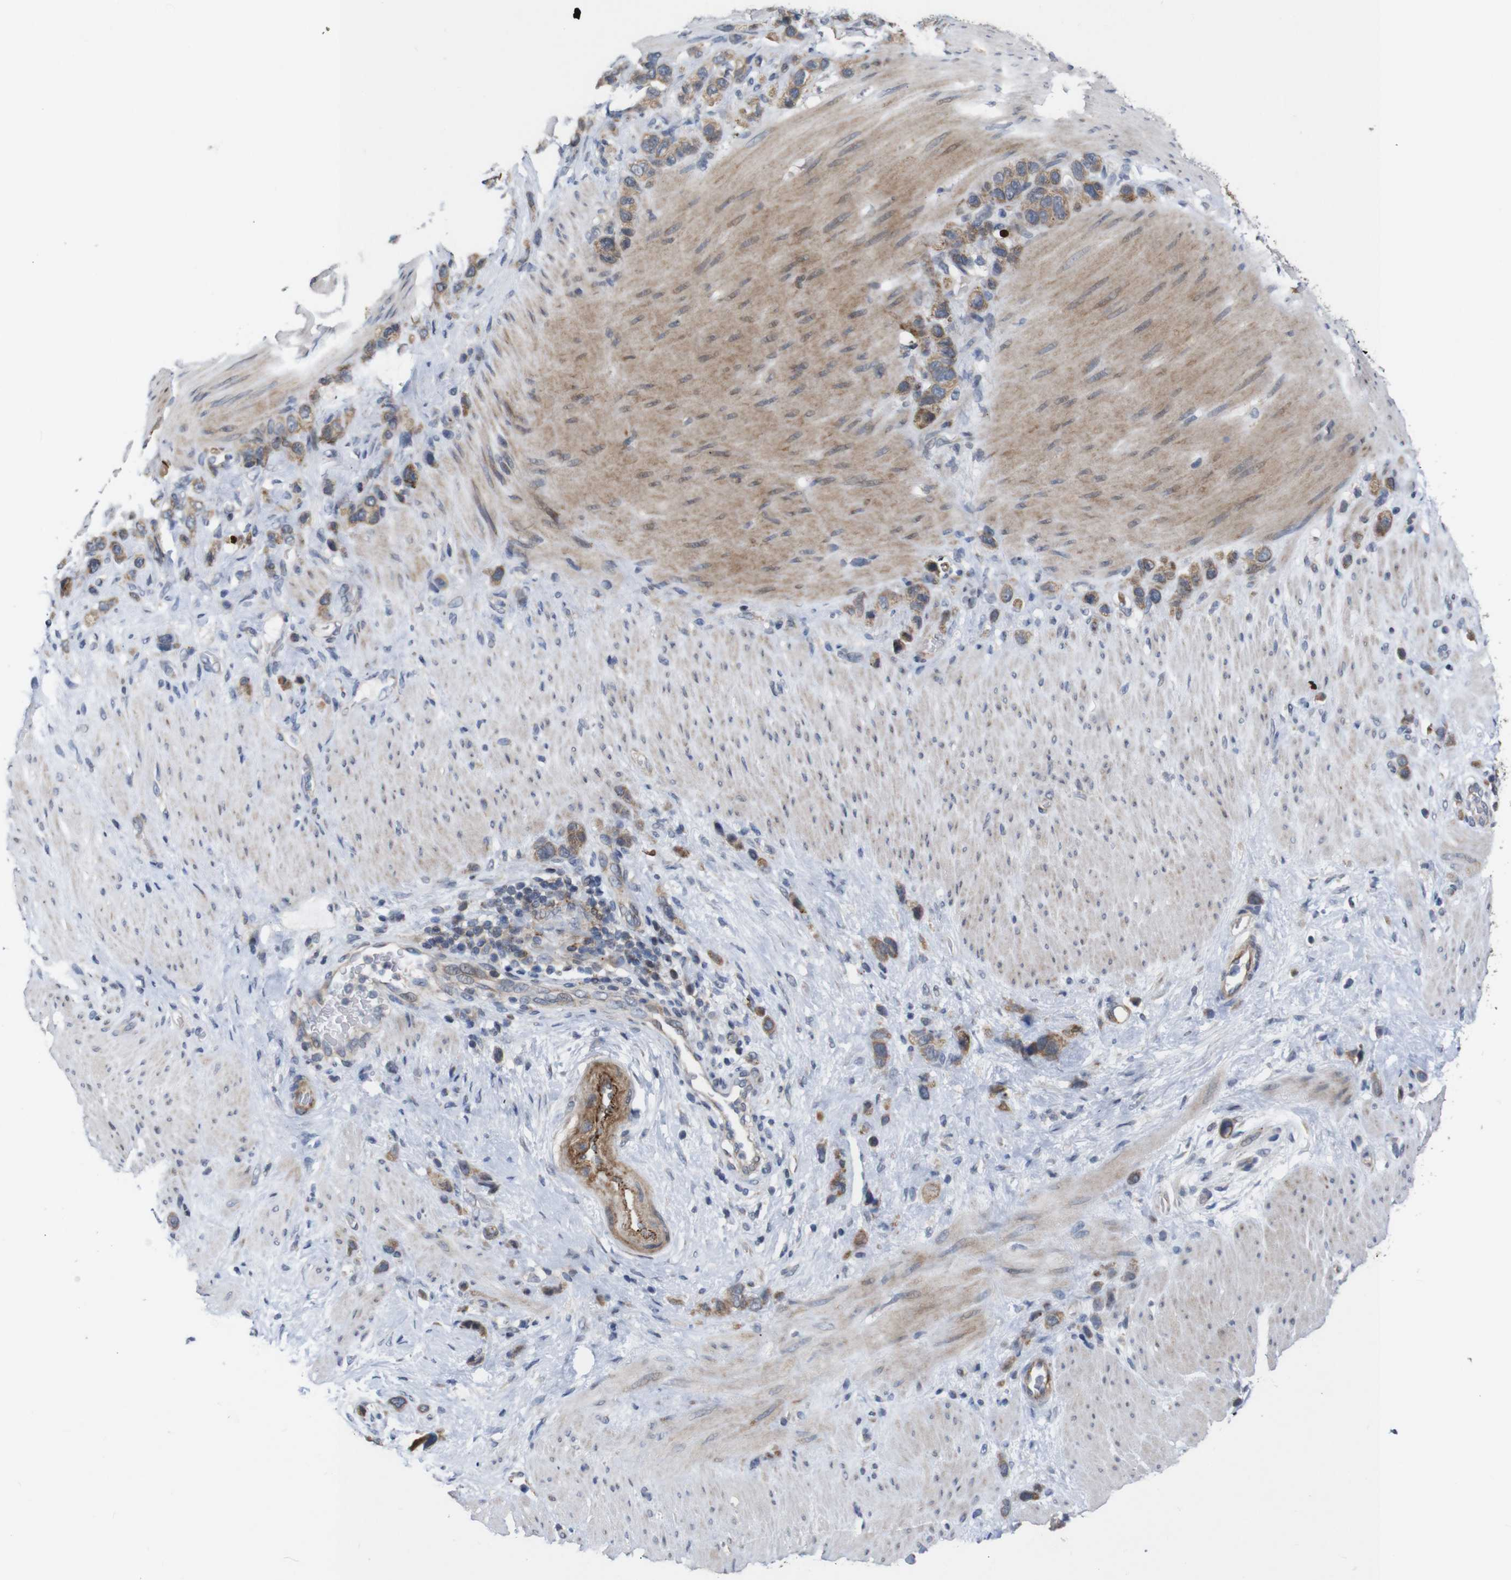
{"staining": {"intensity": "weak", "quantity": ">75%", "location": "cytoplasmic/membranous"}, "tissue": "stomach cancer", "cell_type": "Tumor cells", "image_type": "cancer", "snomed": [{"axis": "morphology", "description": "Adenocarcinoma, NOS"}, {"axis": "morphology", "description": "Adenocarcinoma, High grade"}, {"axis": "topography", "description": "Stomach, upper"}, {"axis": "topography", "description": "Stomach, lower"}], "caption": "The micrograph displays immunohistochemical staining of adenocarcinoma (stomach). There is weak cytoplasmic/membranous positivity is seen in about >75% of tumor cells.", "gene": "ATP7B", "patient": {"sex": "female", "age": 65}}